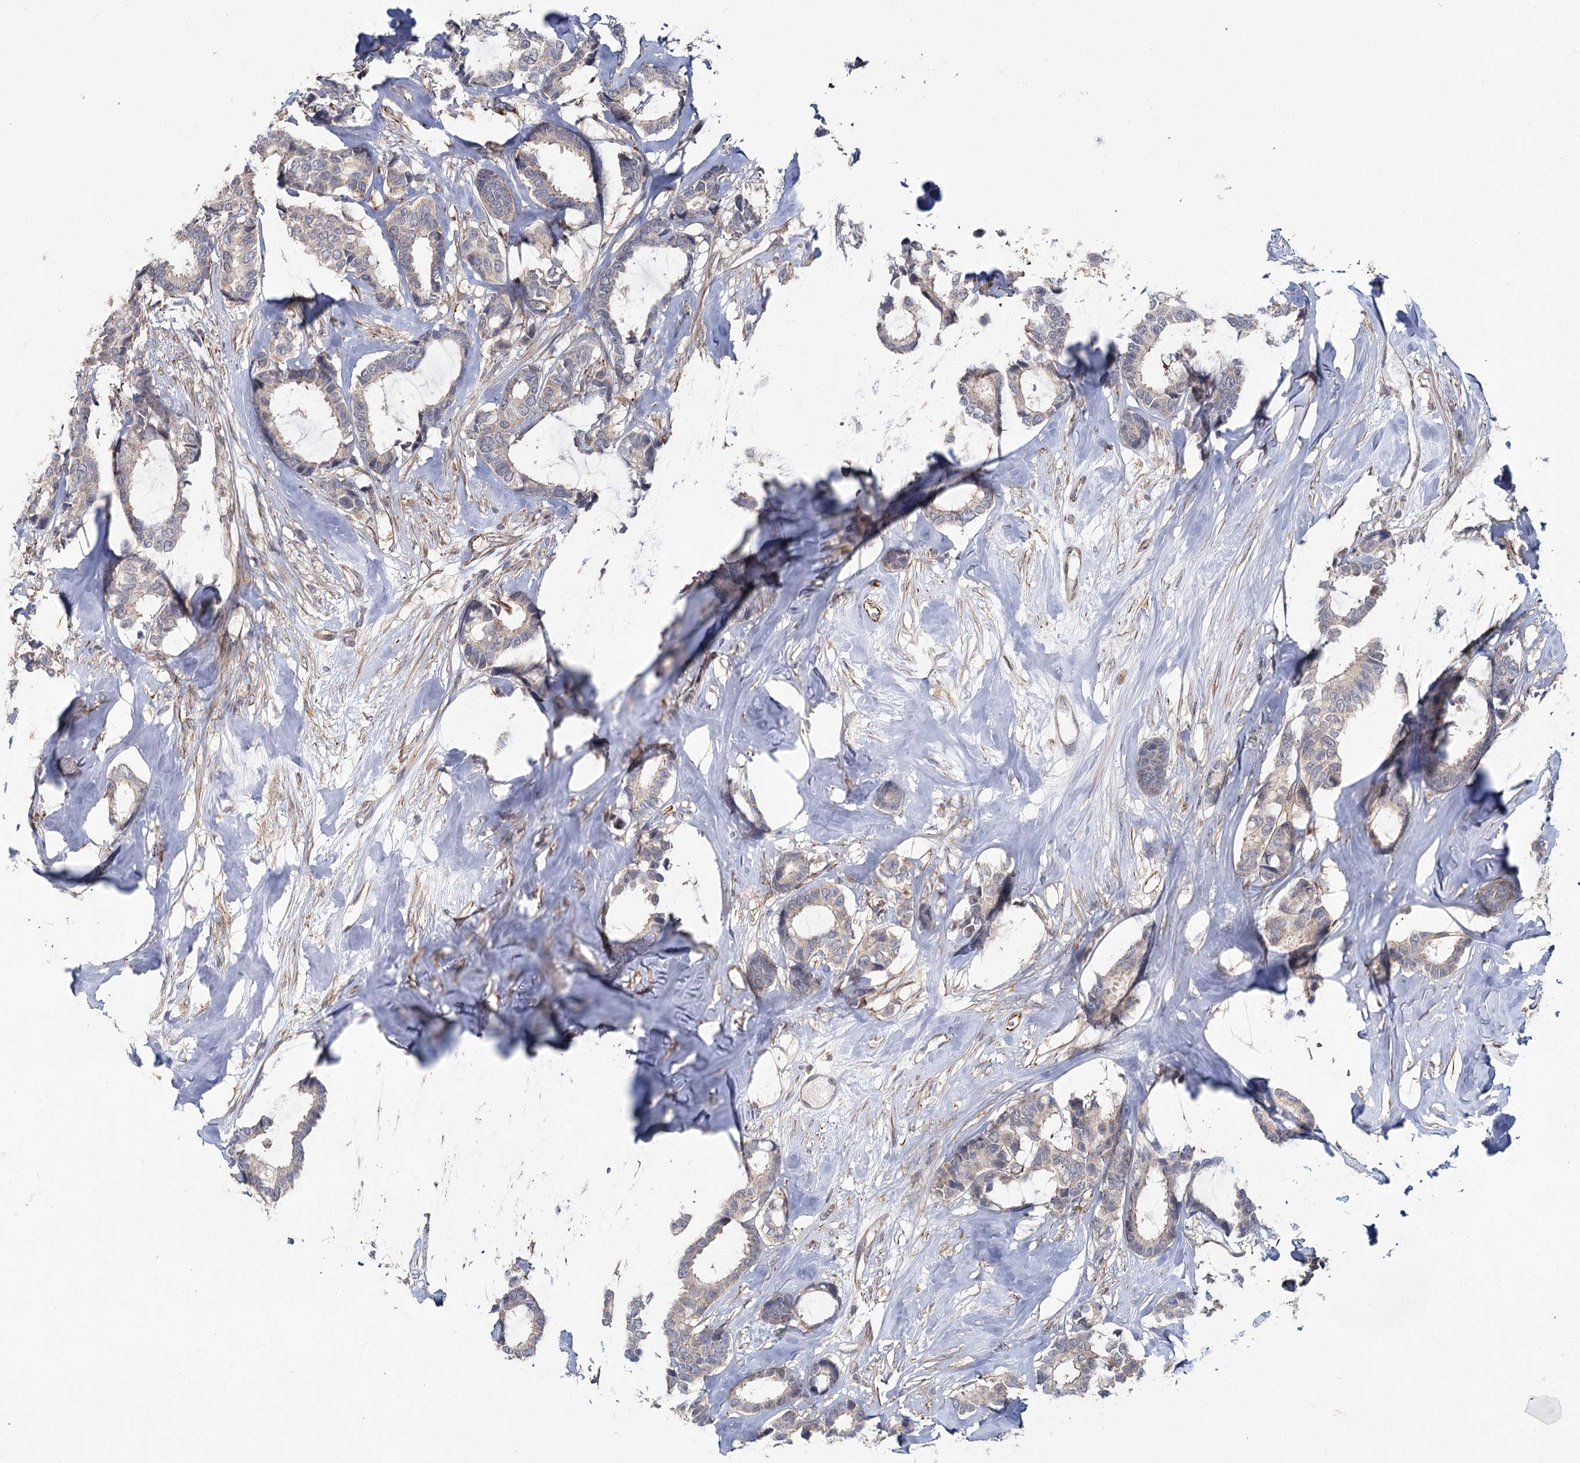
{"staining": {"intensity": "negative", "quantity": "none", "location": "none"}, "tissue": "breast cancer", "cell_type": "Tumor cells", "image_type": "cancer", "snomed": [{"axis": "morphology", "description": "Duct carcinoma"}, {"axis": "topography", "description": "Breast"}], "caption": "An immunohistochemistry (IHC) histopathology image of breast cancer is shown. There is no staining in tumor cells of breast cancer. (DAB (3,3'-diaminobenzidine) immunohistochemistry, high magnification).", "gene": "TBC1D9B", "patient": {"sex": "female", "age": 87}}